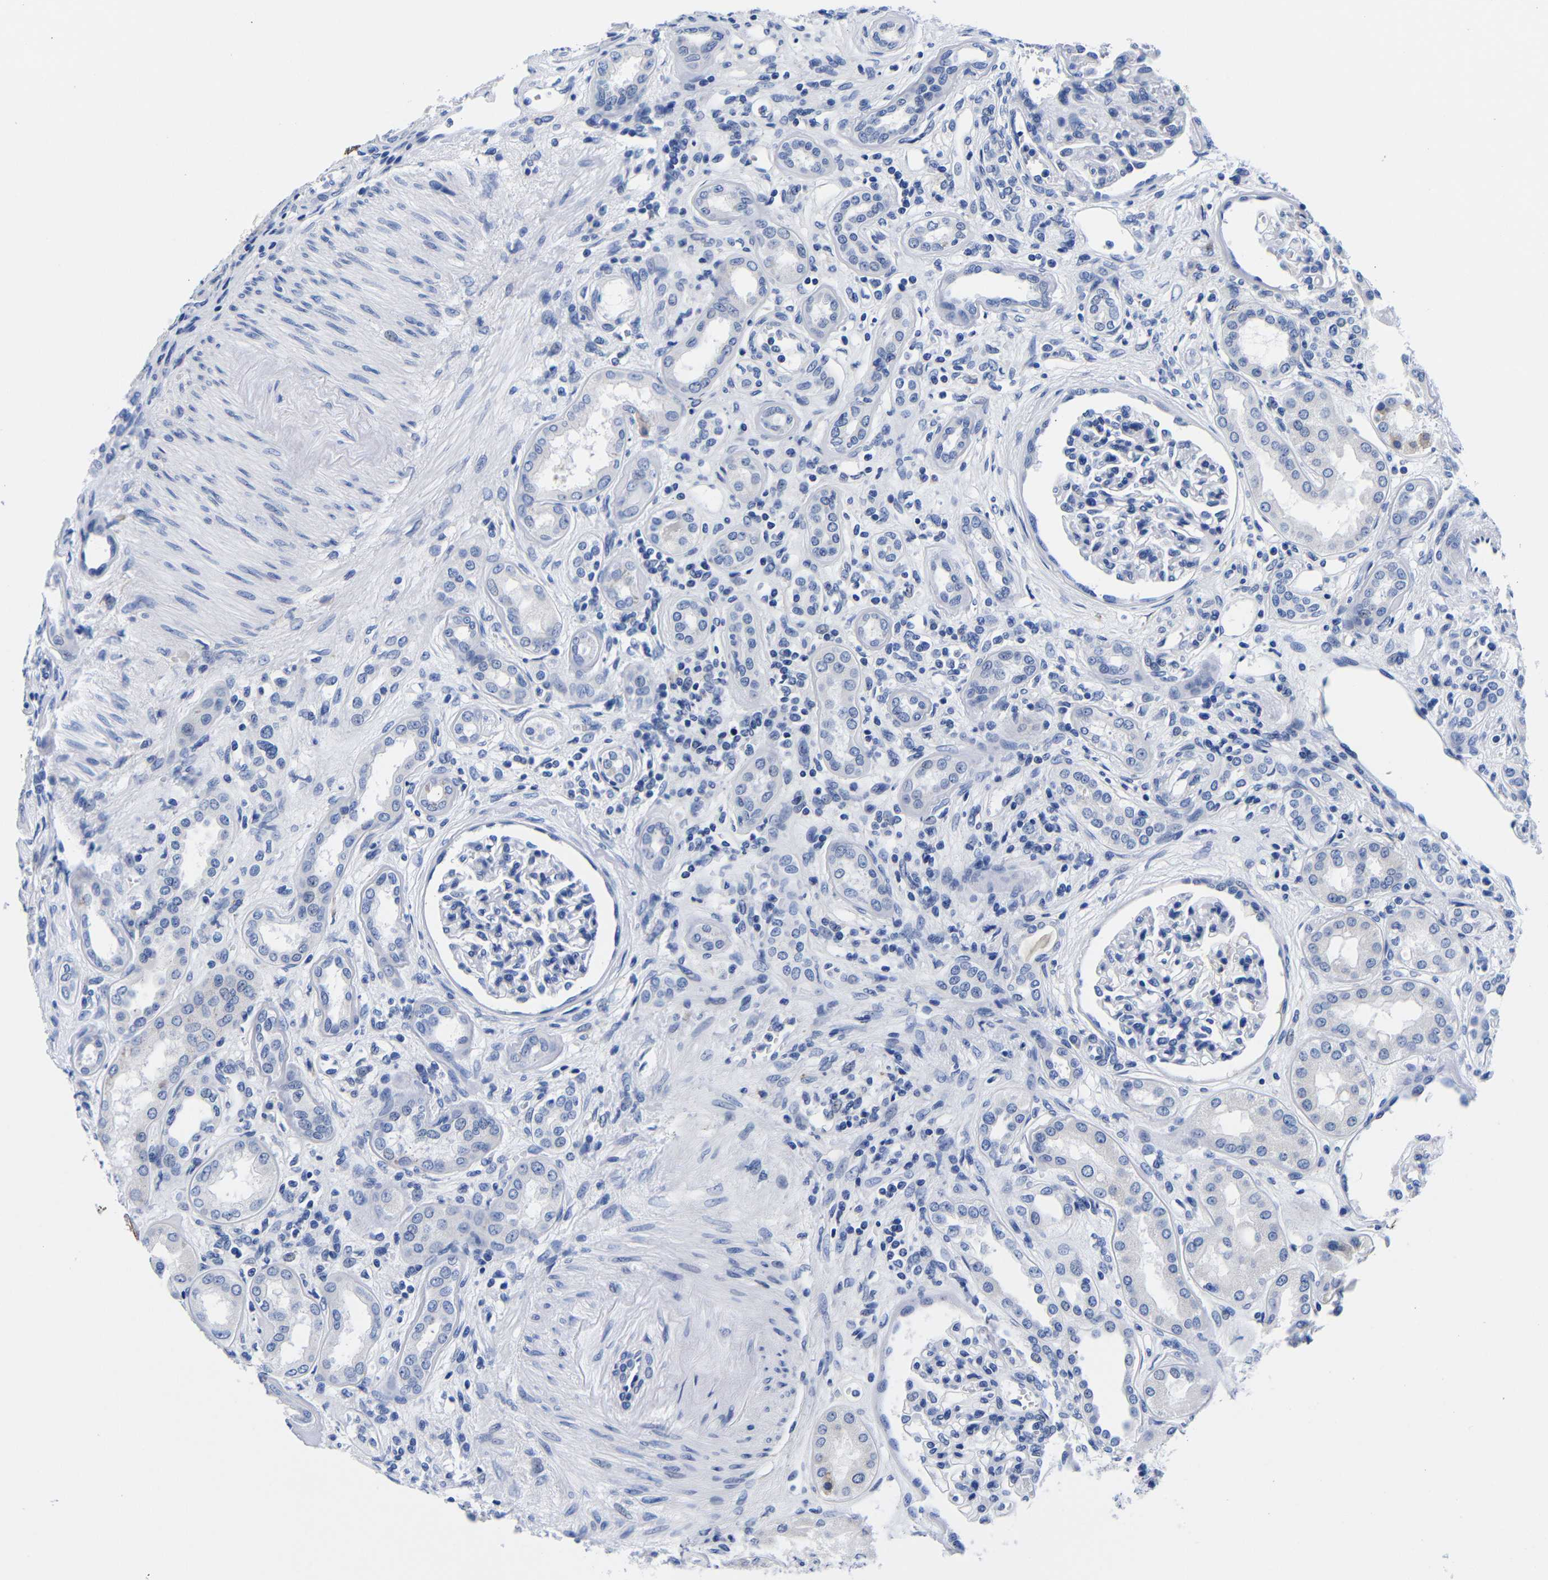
{"staining": {"intensity": "negative", "quantity": "none", "location": "none"}, "tissue": "kidney", "cell_type": "Cells in glomeruli", "image_type": "normal", "snomed": [{"axis": "morphology", "description": "Normal tissue, NOS"}, {"axis": "topography", "description": "Kidney"}], "caption": "Immunohistochemistry of benign human kidney shows no positivity in cells in glomeruli. Nuclei are stained in blue.", "gene": "CLEC4G", "patient": {"sex": "male", "age": 59}}